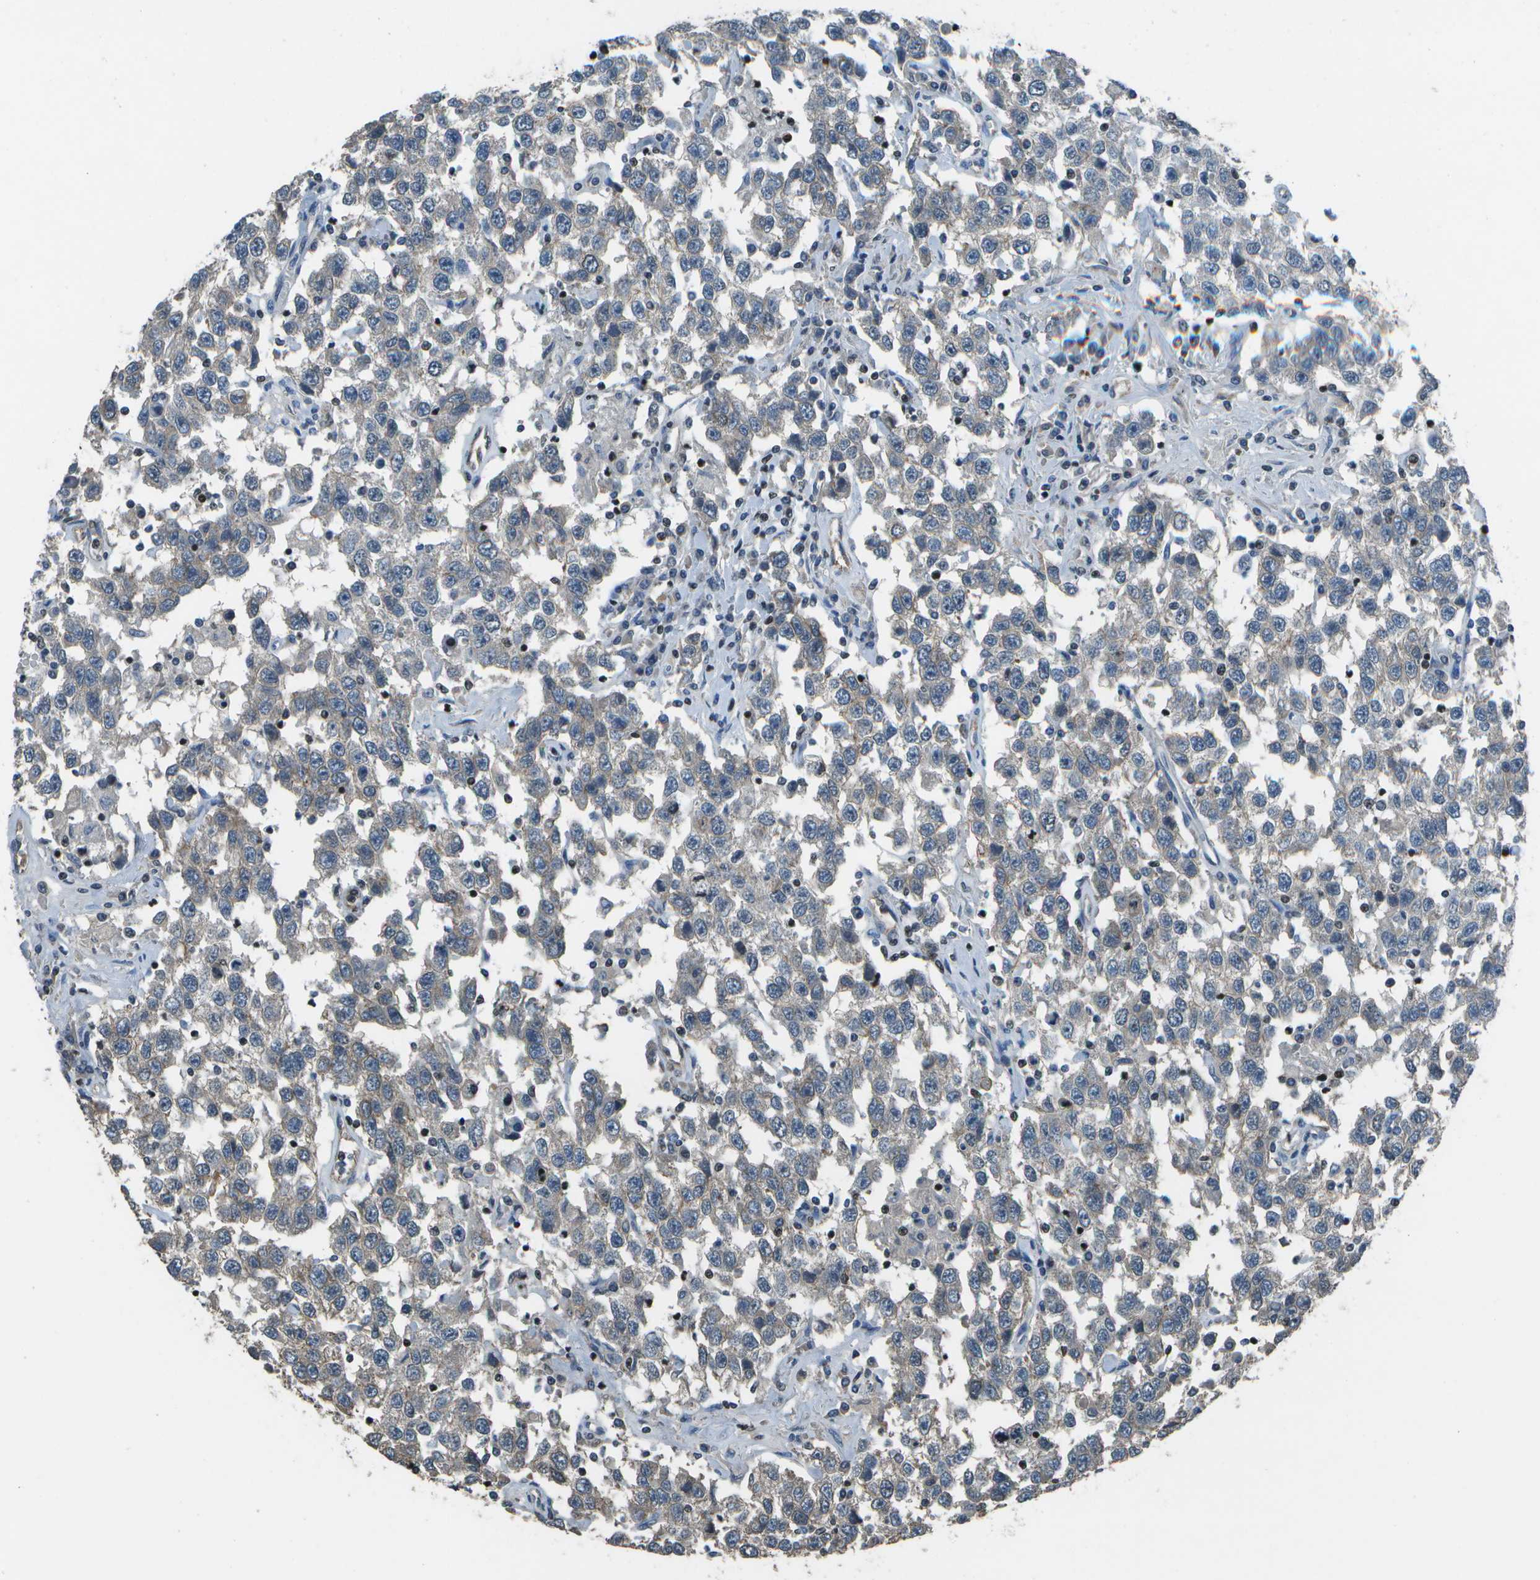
{"staining": {"intensity": "weak", "quantity": "<25%", "location": "cytoplasmic/membranous"}, "tissue": "testis cancer", "cell_type": "Tumor cells", "image_type": "cancer", "snomed": [{"axis": "morphology", "description": "Seminoma, NOS"}, {"axis": "topography", "description": "Testis"}], "caption": "Testis cancer was stained to show a protein in brown. There is no significant expression in tumor cells.", "gene": "PDLIM1", "patient": {"sex": "male", "age": 41}}